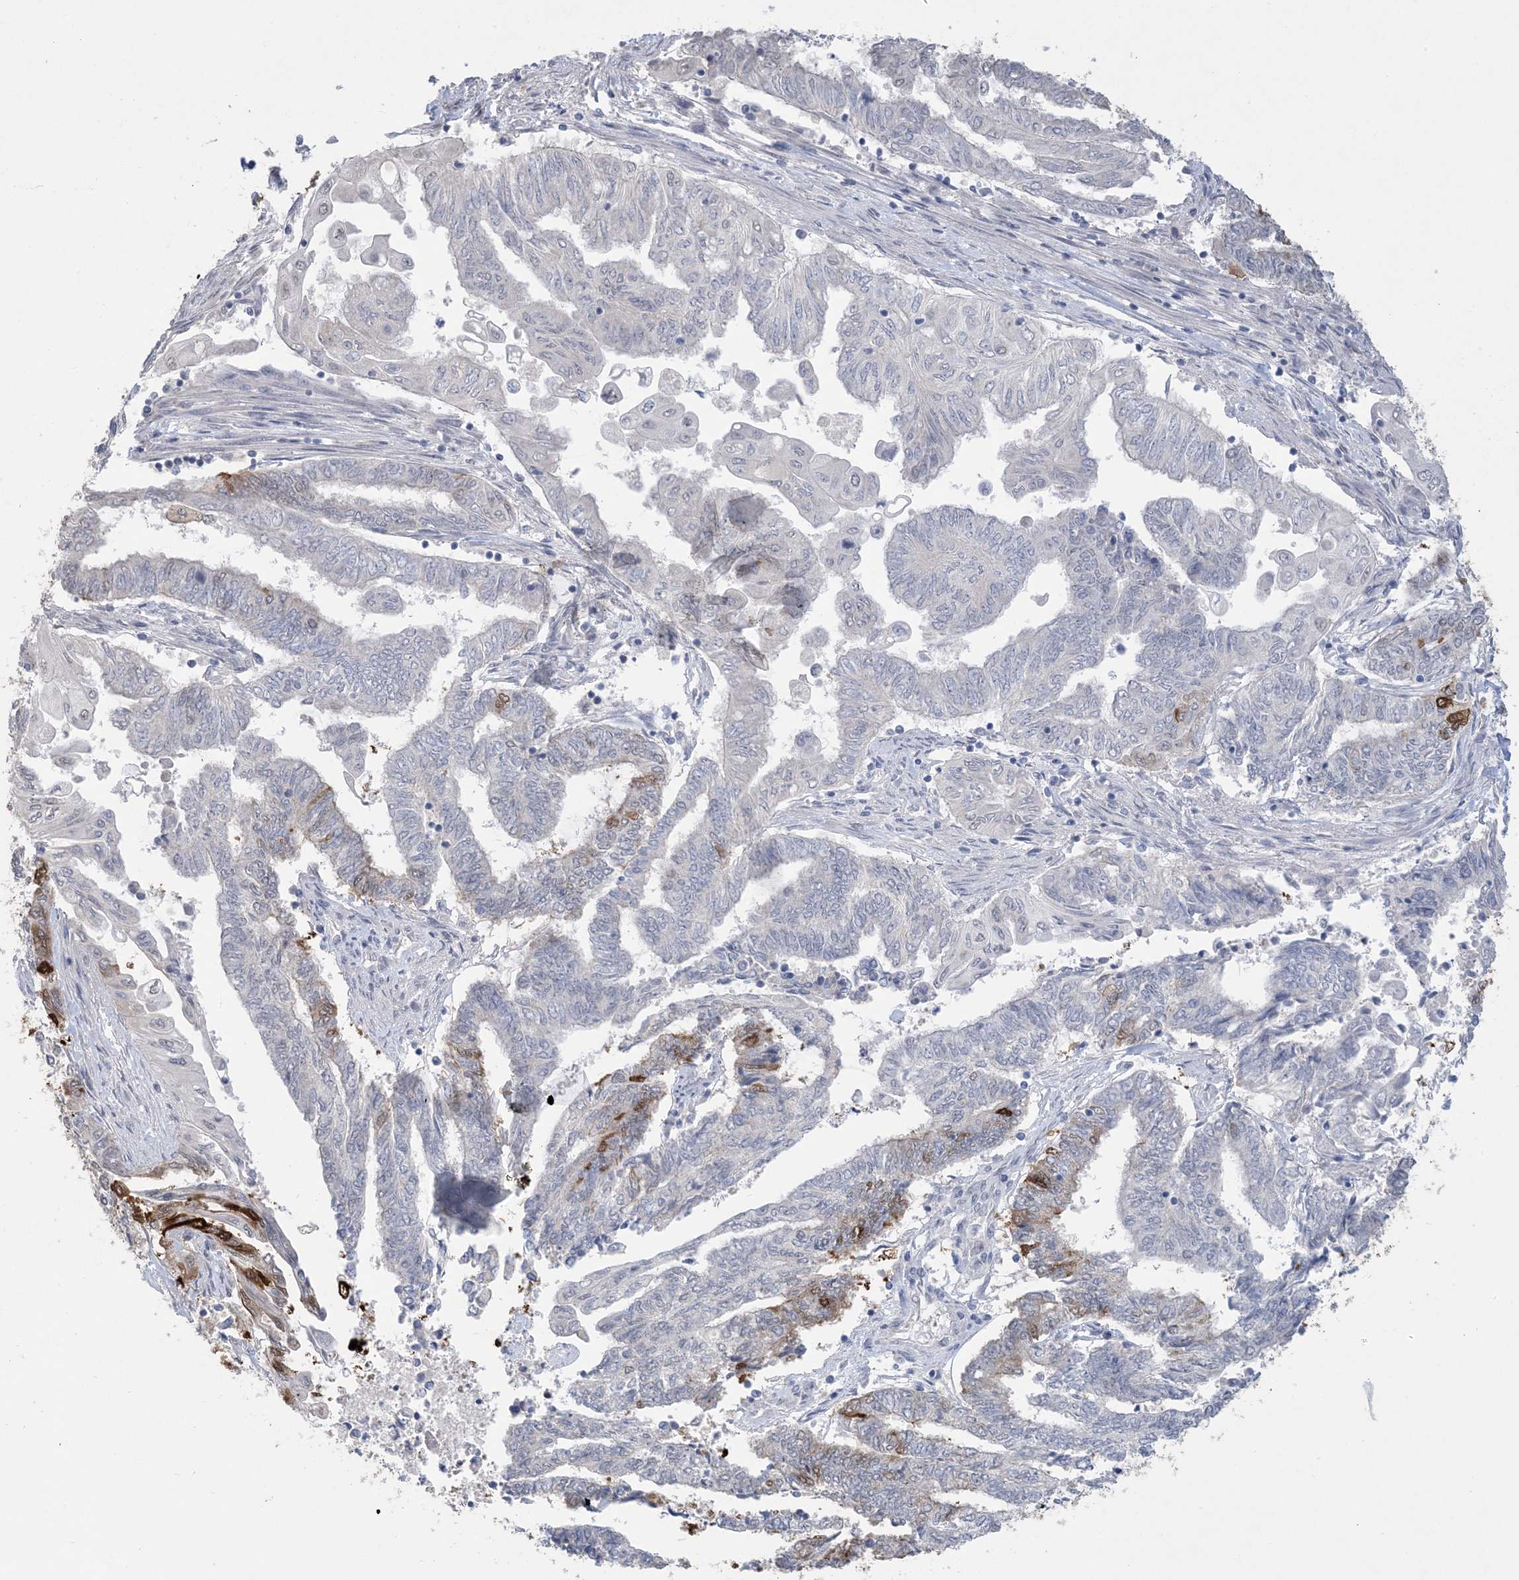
{"staining": {"intensity": "strong", "quantity": "<25%", "location": "cytoplasmic/membranous"}, "tissue": "endometrial cancer", "cell_type": "Tumor cells", "image_type": "cancer", "snomed": [{"axis": "morphology", "description": "Adenocarcinoma, NOS"}, {"axis": "topography", "description": "Uterus"}, {"axis": "topography", "description": "Endometrium"}], "caption": "Protein staining reveals strong cytoplasmic/membranous staining in about <25% of tumor cells in adenocarcinoma (endometrial). The protein of interest is shown in brown color, while the nuclei are stained blue.", "gene": "HMGCS1", "patient": {"sex": "female", "age": 70}}